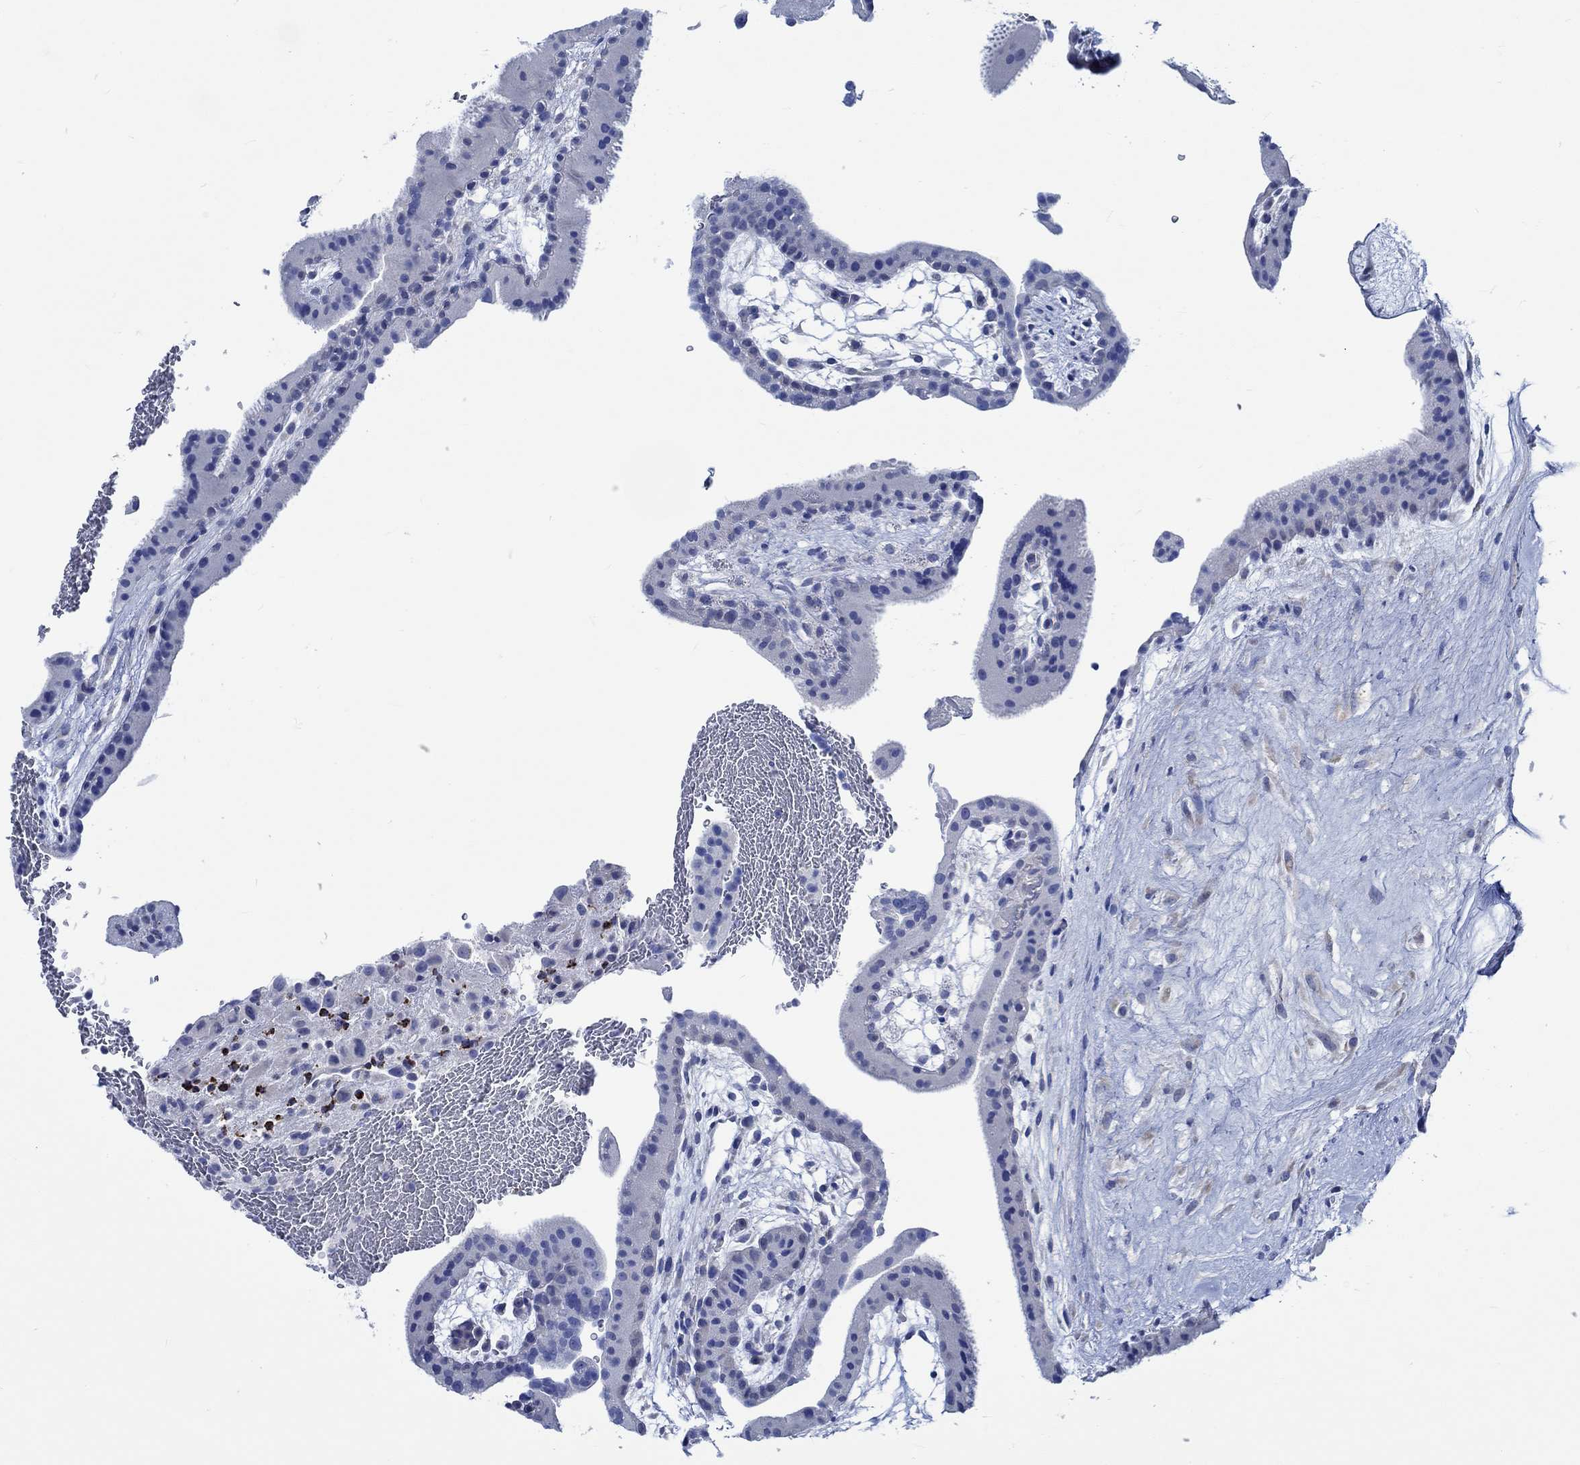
{"staining": {"intensity": "negative", "quantity": "none", "location": "none"}, "tissue": "placenta", "cell_type": "Decidual cells", "image_type": "normal", "snomed": [{"axis": "morphology", "description": "Normal tissue, NOS"}, {"axis": "topography", "description": "Placenta"}], "caption": "A high-resolution histopathology image shows immunohistochemistry staining of unremarkable placenta, which shows no significant staining in decidual cells.", "gene": "PTPRN2", "patient": {"sex": "female", "age": 19}}